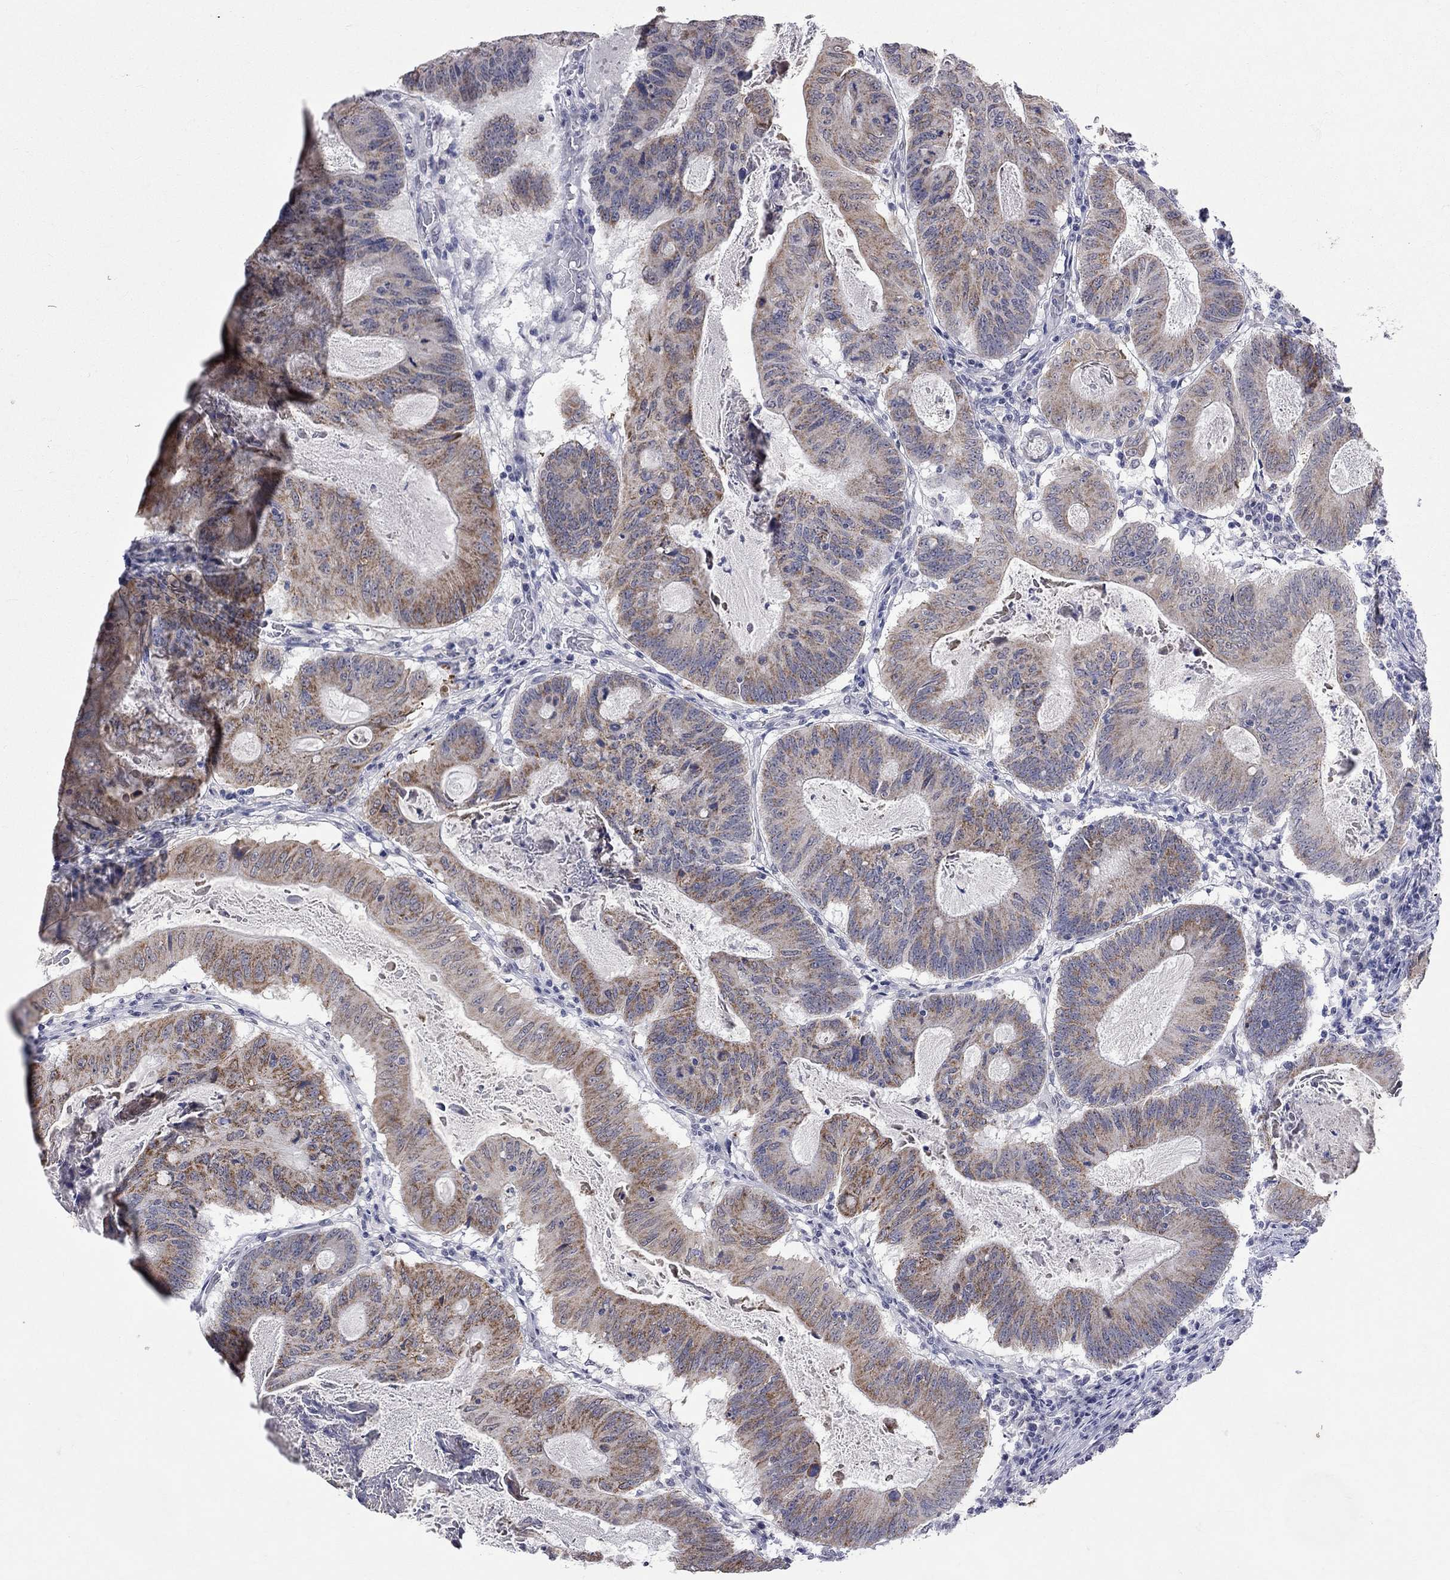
{"staining": {"intensity": "moderate", "quantity": "25%-75%", "location": "cytoplasmic/membranous"}, "tissue": "colorectal cancer", "cell_type": "Tumor cells", "image_type": "cancer", "snomed": [{"axis": "morphology", "description": "Adenocarcinoma, NOS"}, {"axis": "topography", "description": "Colon"}], "caption": "A histopathology image showing moderate cytoplasmic/membranous positivity in about 25%-75% of tumor cells in colorectal cancer (adenocarcinoma), as visualized by brown immunohistochemical staining.", "gene": "TMEM143", "patient": {"sex": "female", "age": 70}}